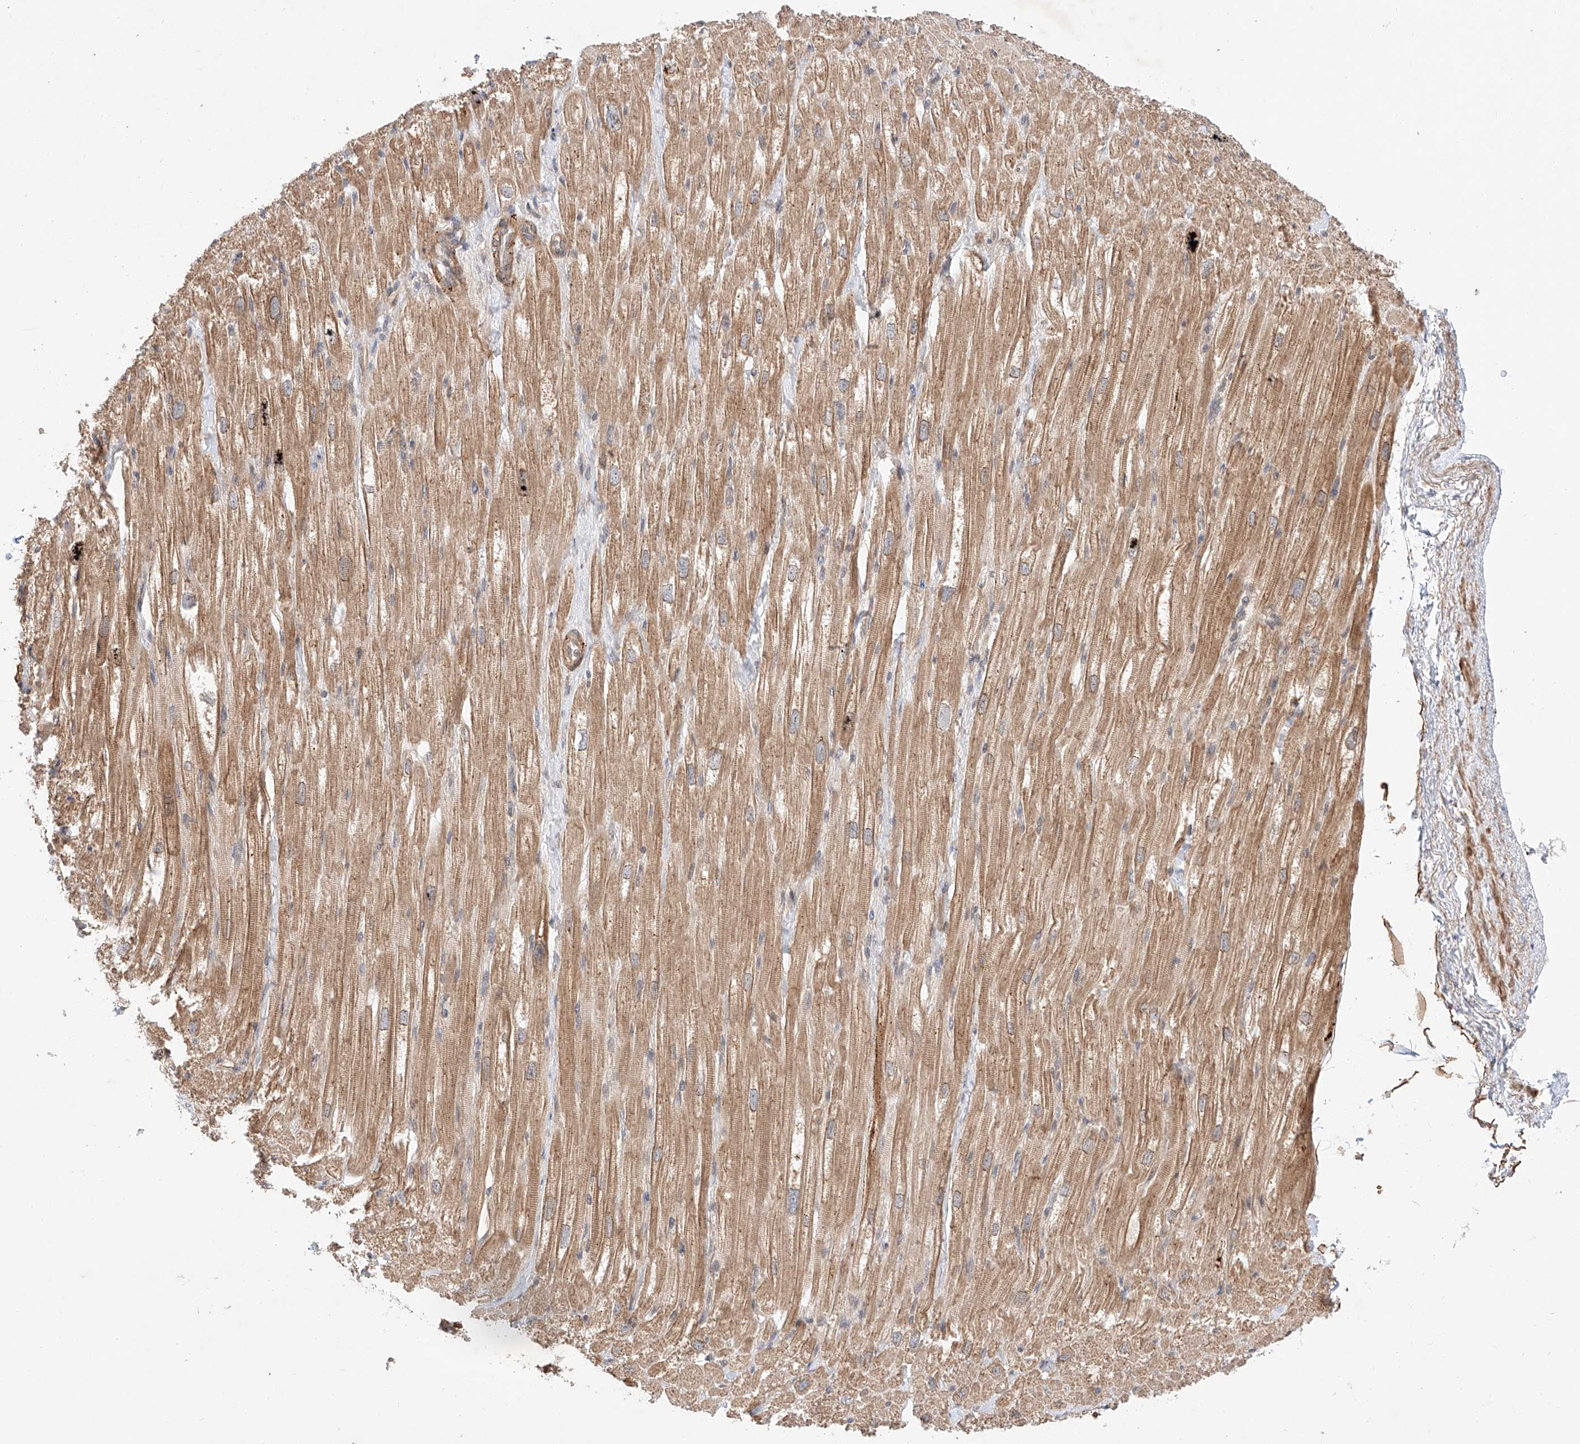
{"staining": {"intensity": "moderate", "quantity": "25%-75%", "location": "cytoplasmic/membranous"}, "tissue": "heart muscle", "cell_type": "Cardiomyocytes", "image_type": "normal", "snomed": [{"axis": "morphology", "description": "Normal tissue, NOS"}, {"axis": "topography", "description": "Heart"}], "caption": "Protein expression analysis of benign human heart muscle reveals moderate cytoplasmic/membranous expression in approximately 25%-75% of cardiomyocytes. The protein is stained brown, and the nuclei are stained in blue (DAB (3,3'-diaminobenzidine) IHC with brightfield microscopy, high magnification).", "gene": "TSR2", "patient": {"sex": "male", "age": 50}}